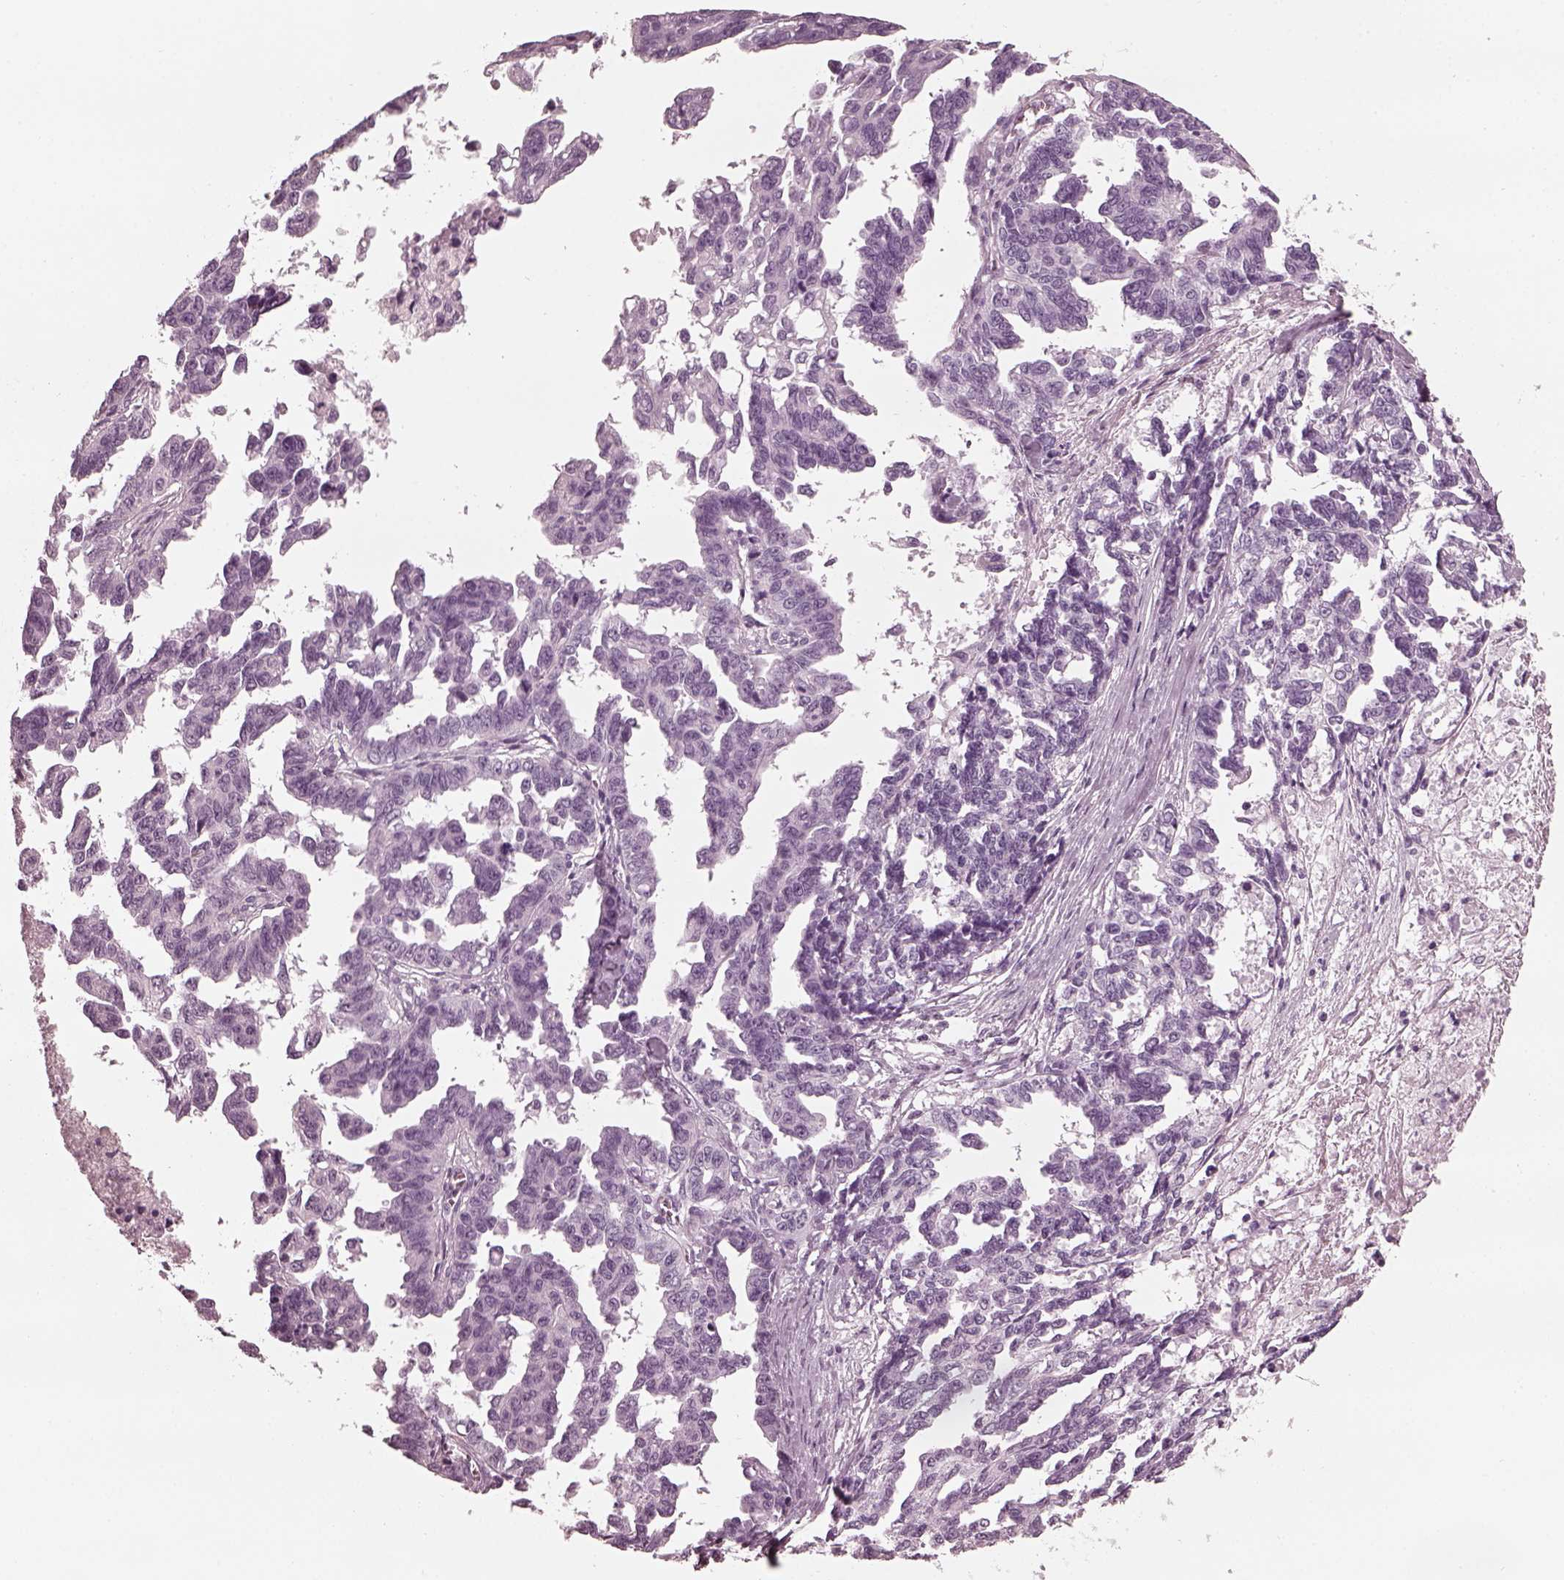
{"staining": {"intensity": "negative", "quantity": "none", "location": "none"}, "tissue": "ovarian cancer", "cell_type": "Tumor cells", "image_type": "cancer", "snomed": [{"axis": "morphology", "description": "Cystadenocarcinoma, serous, NOS"}, {"axis": "topography", "description": "Ovary"}], "caption": "Immunohistochemistry (IHC) micrograph of neoplastic tissue: ovarian cancer (serous cystadenocarcinoma) stained with DAB (3,3'-diaminobenzidine) exhibits no significant protein expression in tumor cells.", "gene": "GRM6", "patient": {"sex": "female", "age": 69}}